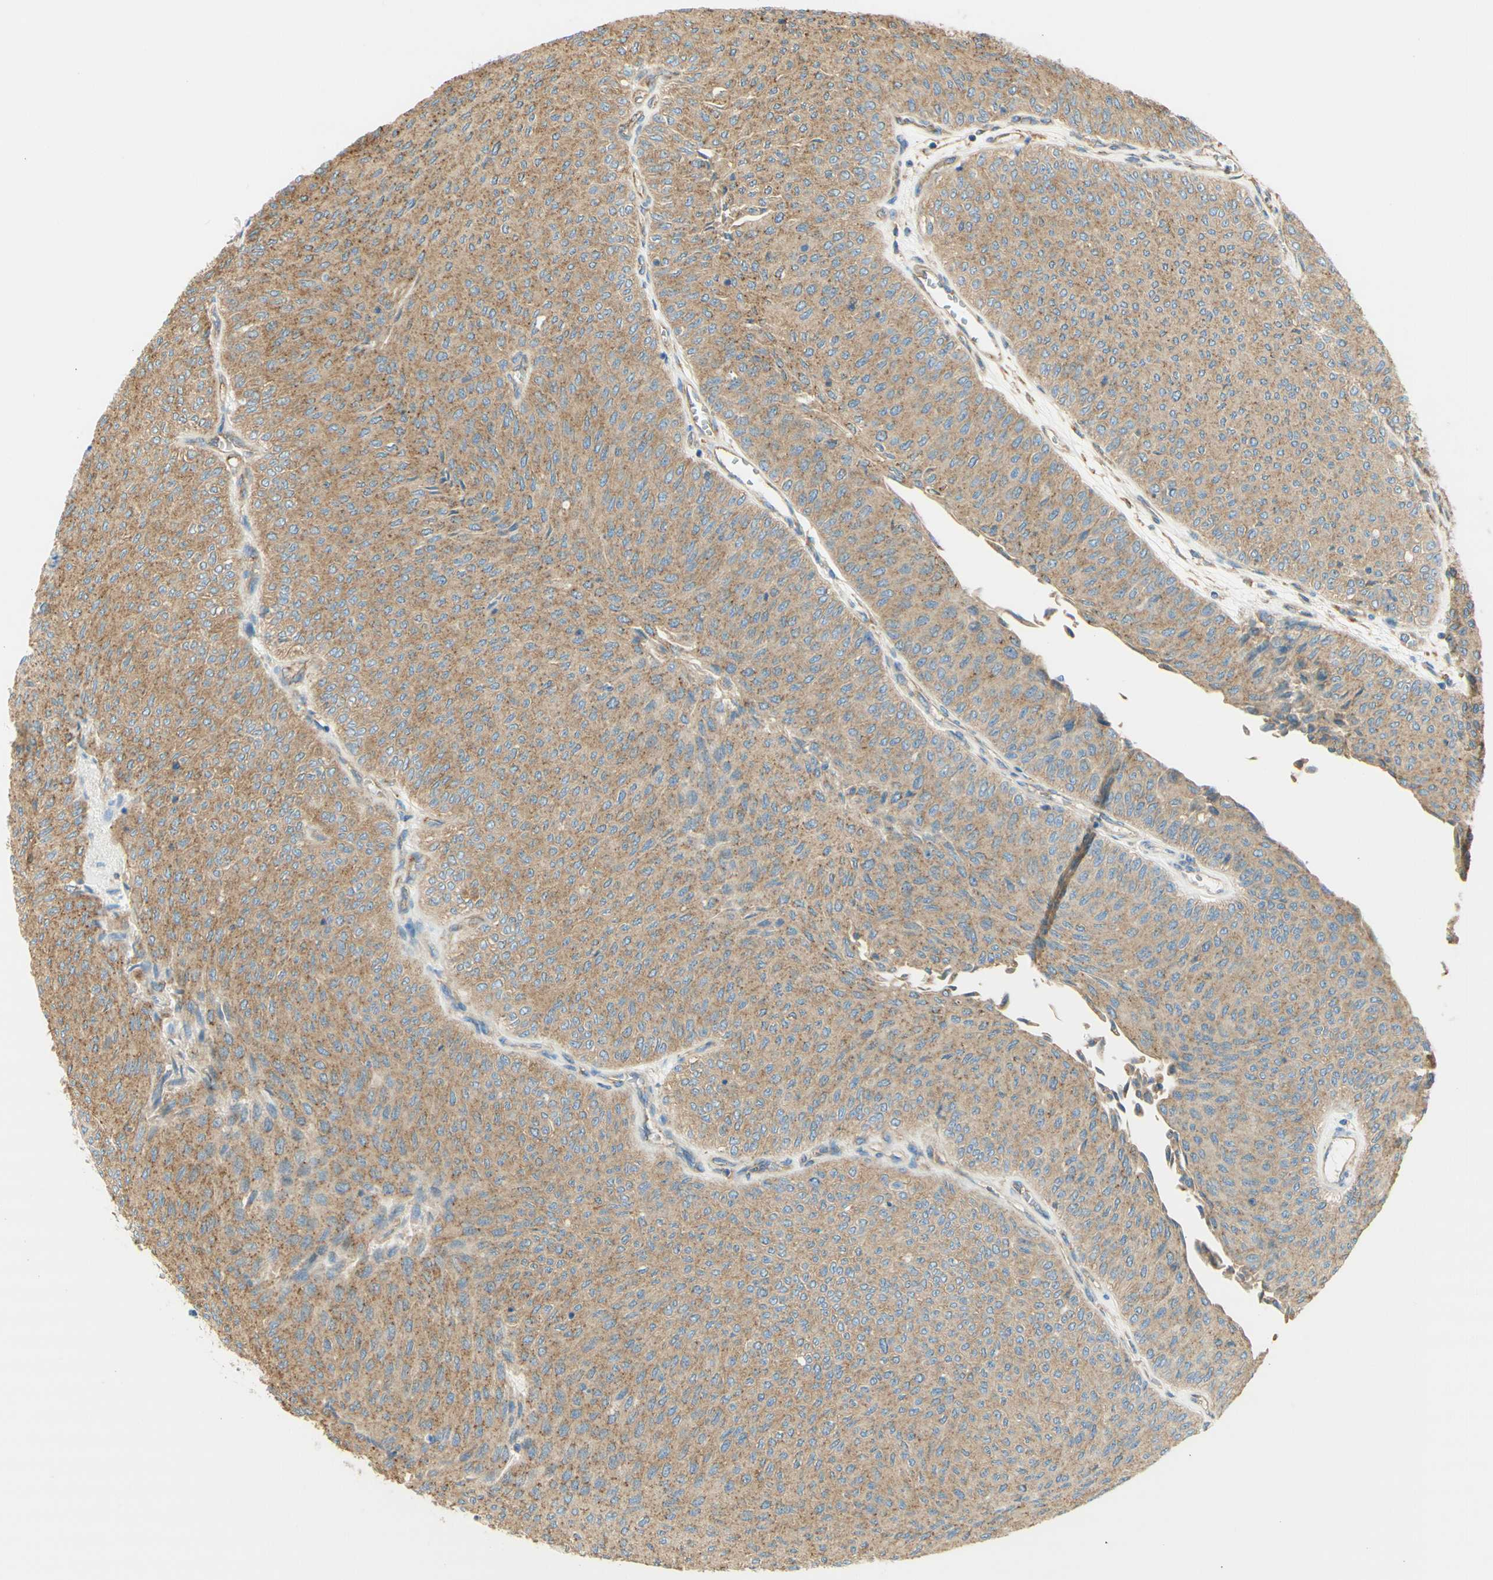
{"staining": {"intensity": "moderate", "quantity": "25%-75%", "location": "cytoplasmic/membranous"}, "tissue": "urothelial cancer", "cell_type": "Tumor cells", "image_type": "cancer", "snomed": [{"axis": "morphology", "description": "Urothelial carcinoma, Low grade"}, {"axis": "topography", "description": "Urinary bladder"}], "caption": "Immunohistochemistry (IHC) (DAB) staining of urothelial cancer shows moderate cytoplasmic/membranous protein positivity in about 25%-75% of tumor cells.", "gene": "CLTC", "patient": {"sex": "male", "age": 78}}